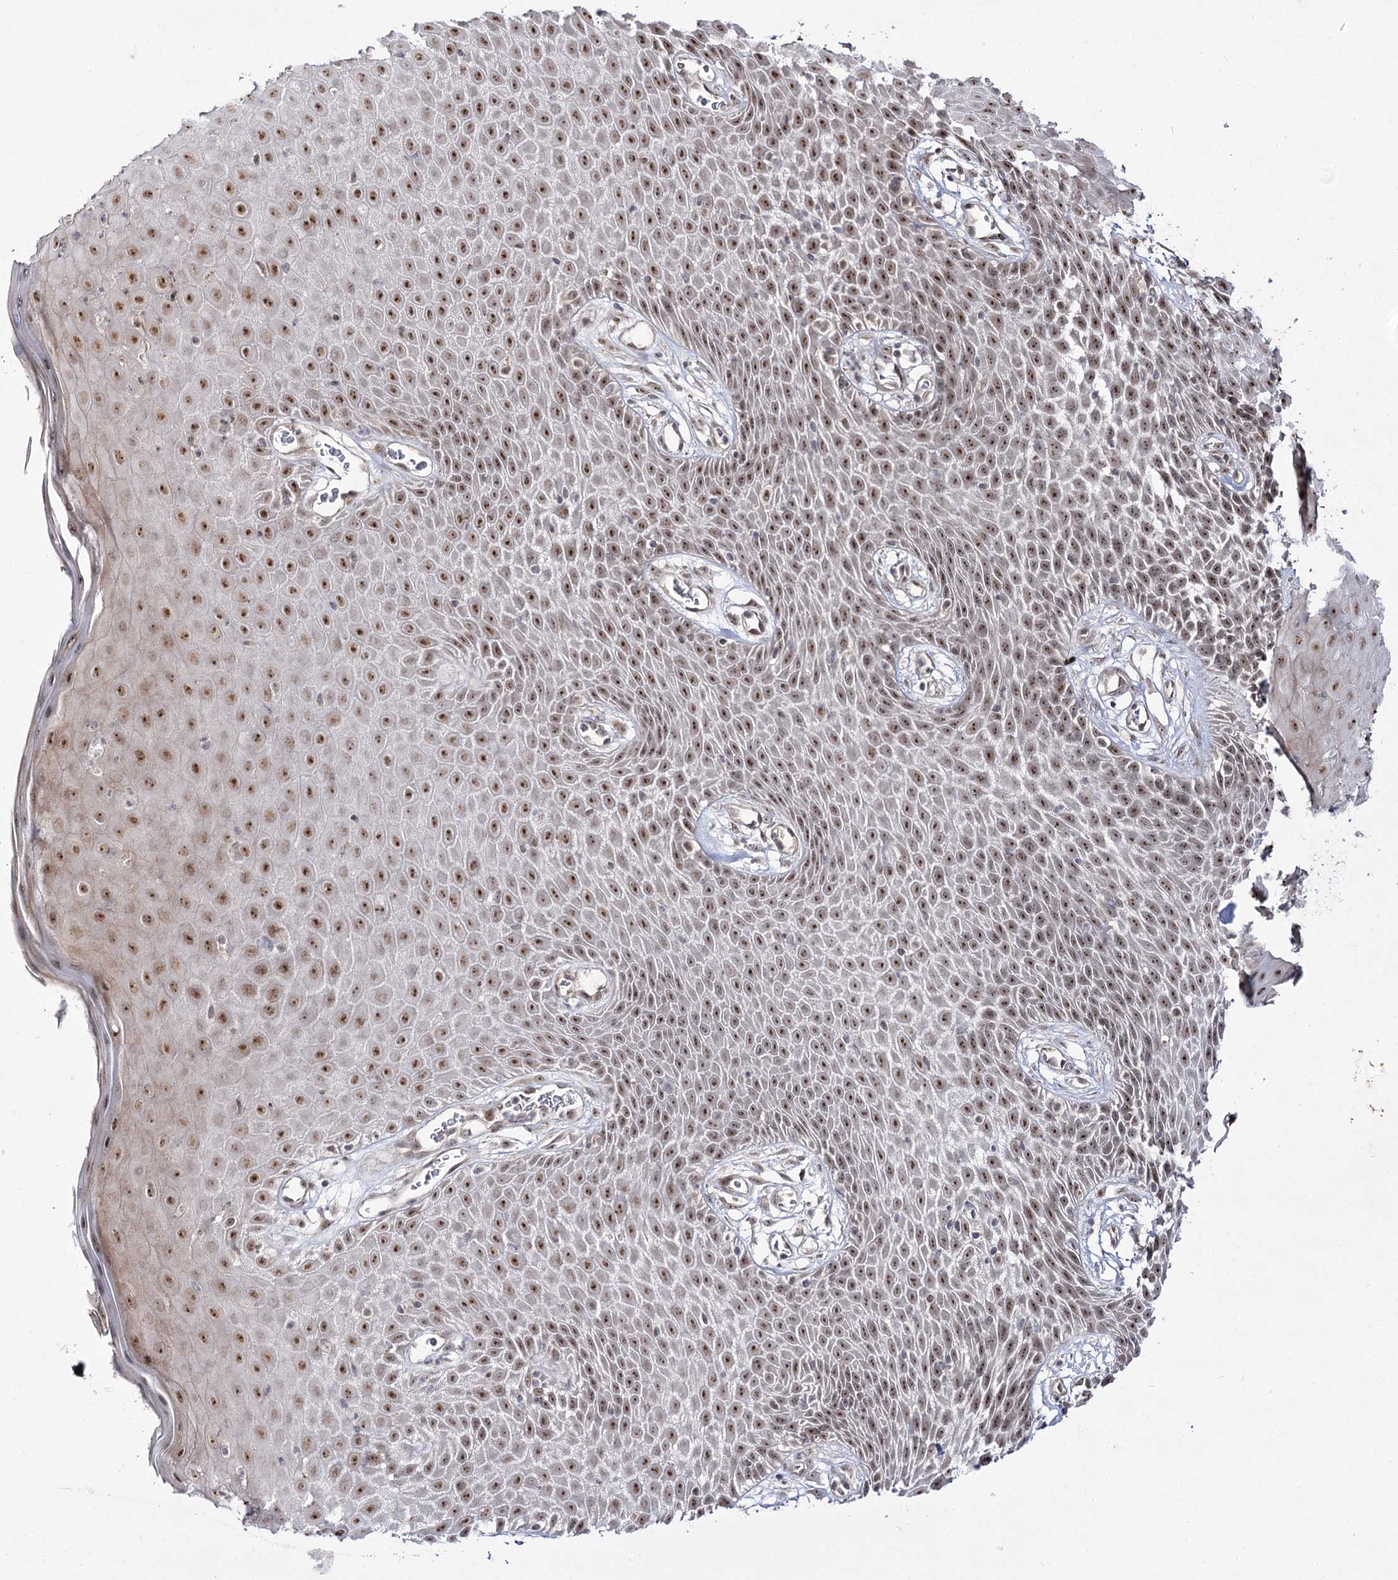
{"staining": {"intensity": "moderate", "quantity": ">75%", "location": "nuclear"}, "tissue": "skin", "cell_type": "Epidermal cells", "image_type": "normal", "snomed": [{"axis": "morphology", "description": "Normal tissue, NOS"}, {"axis": "topography", "description": "Vulva"}], "caption": "Brown immunohistochemical staining in normal skin demonstrates moderate nuclear staining in approximately >75% of epidermal cells. Immunohistochemistry stains the protein of interest in brown and the nuclei are stained blue.", "gene": "RRP9", "patient": {"sex": "female", "age": 68}}